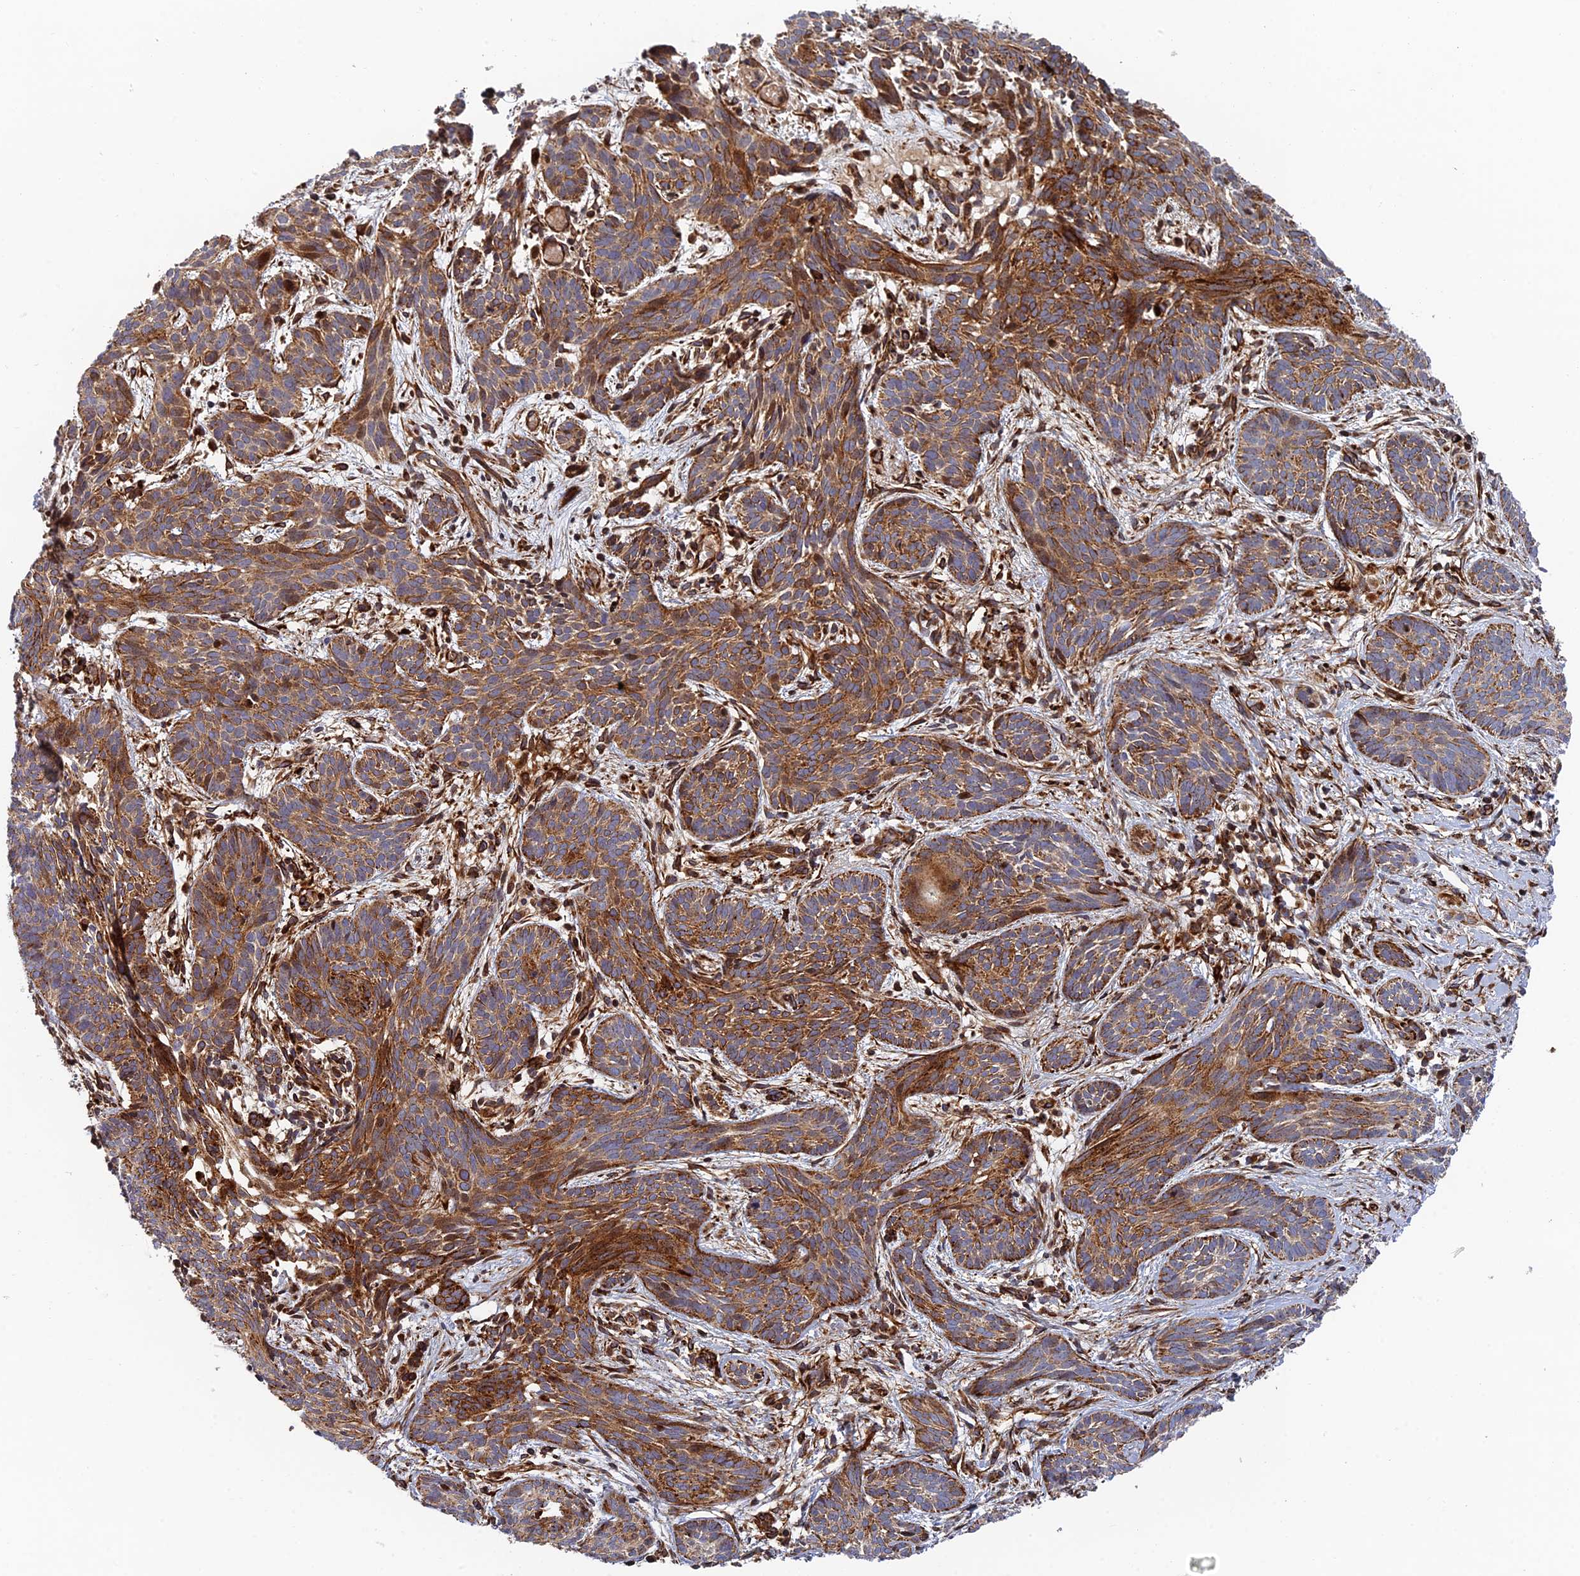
{"staining": {"intensity": "moderate", "quantity": ">75%", "location": "cytoplasmic/membranous"}, "tissue": "skin cancer", "cell_type": "Tumor cells", "image_type": "cancer", "snomed": [{"axis": "morphology", "description": "Basal cell carcinoma"}, {"axis": "topography", "description": "Skin"}], "caption": "Protein expression analysis of human basal cell carcinoma (skin) reveals moderate cytoplasmic/membranous expression in about >75% of tumor cells.", "gene": "PPP2R3C", "patient": {"sex": "female", "age": 81}}